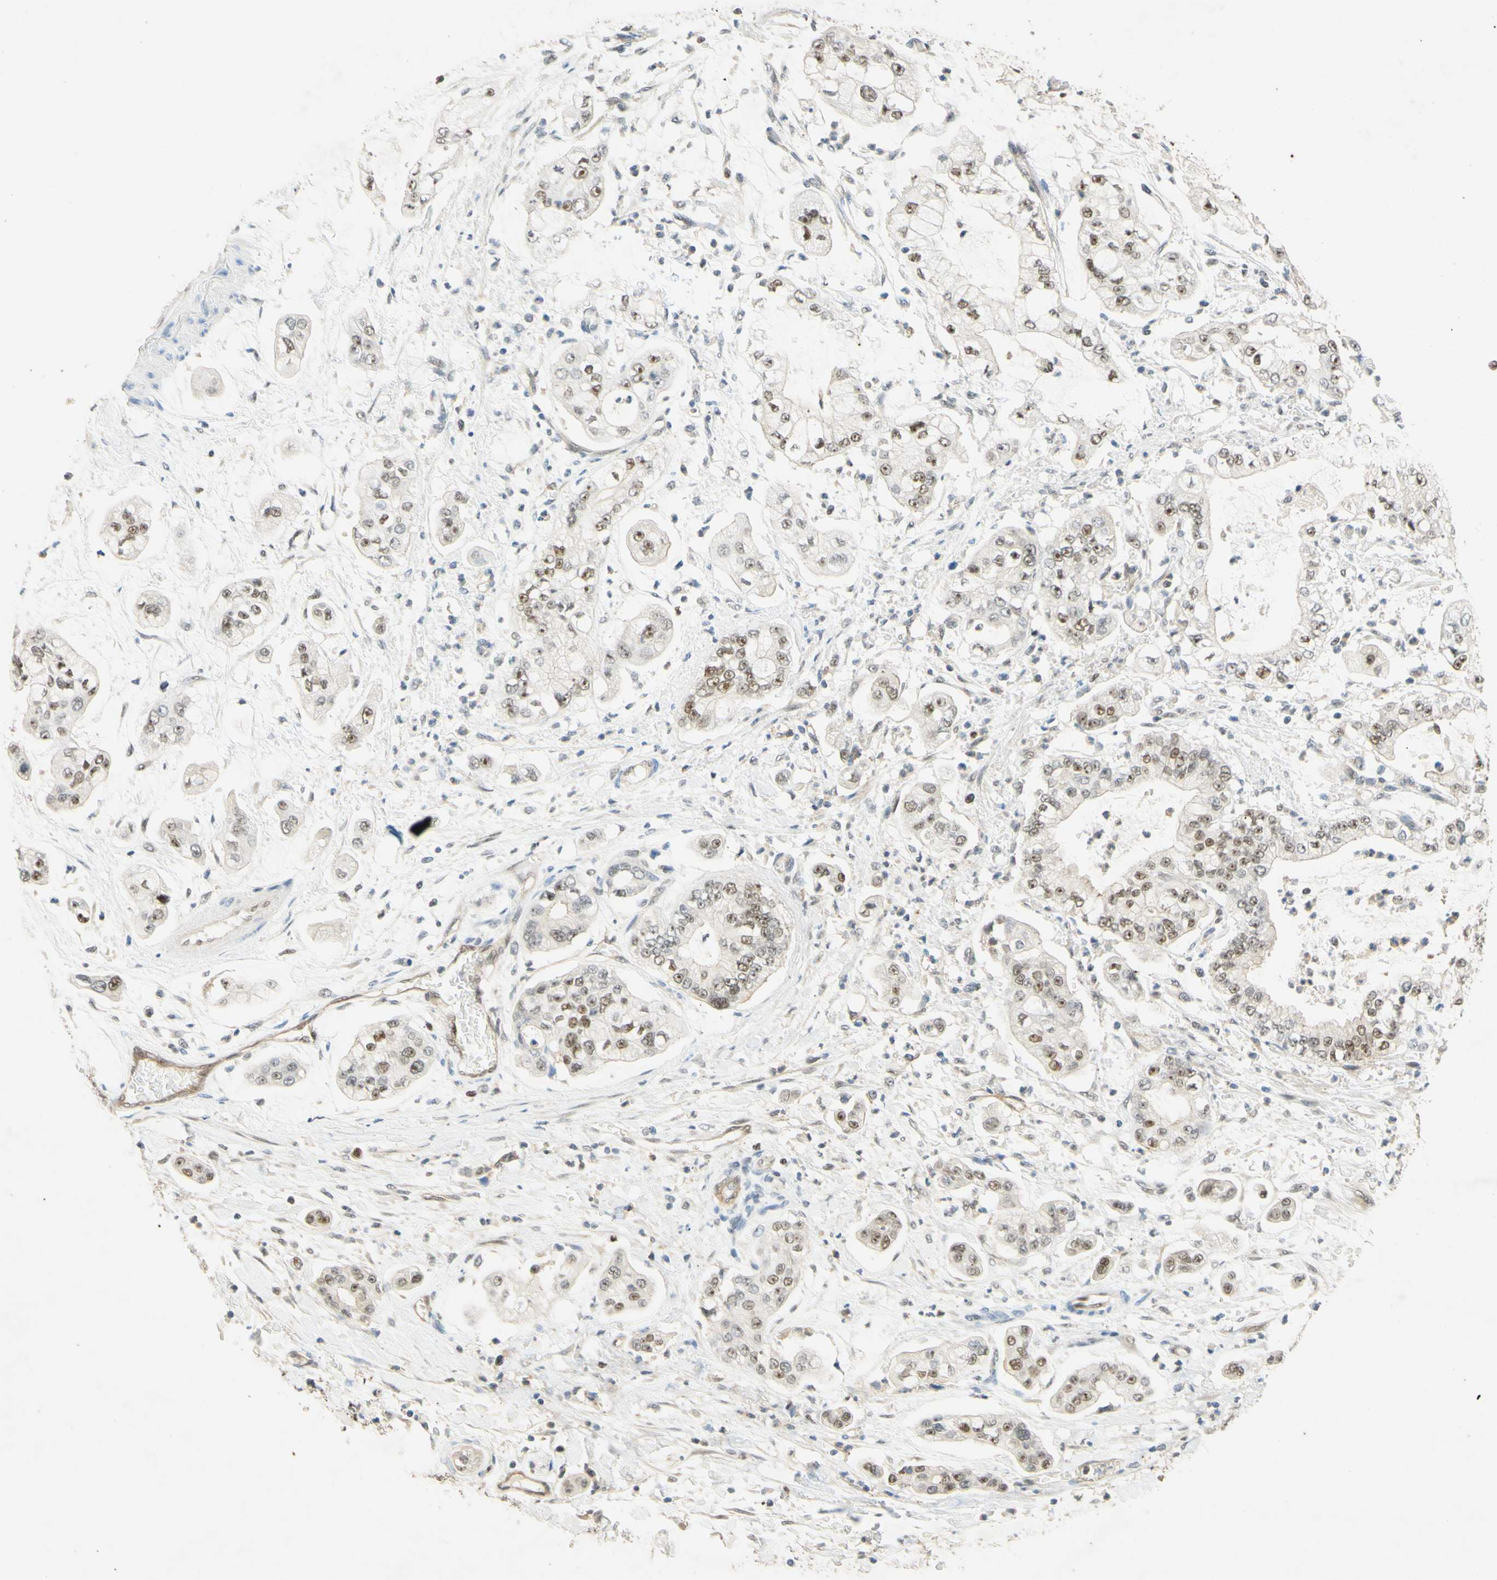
{"staining": {"intensity": "weak", "quantity": ">75%", "location": "nuclear"}, "tissue": "stomach cancer", "cell_type": "Tumor cells", "image_type": "cancer", "snomed": [{"axis": "morphology", "description": "Adenocarcinoma, NOS"}, {"axis": "topography", "description": "Stomach"}], "caption": "Brown immunohistochemical staining in human stomach cancer exhibits weak nuclear staining in about >75% of tumor cells. The staining is performed using DAB (3,3'-diaminobenzidine) brown chromogen to label protein expression. The nuclei are counter-stained blue using hematoxylin.", "gene": "POLB", "patient": {"sex": "male", "age": 76}}